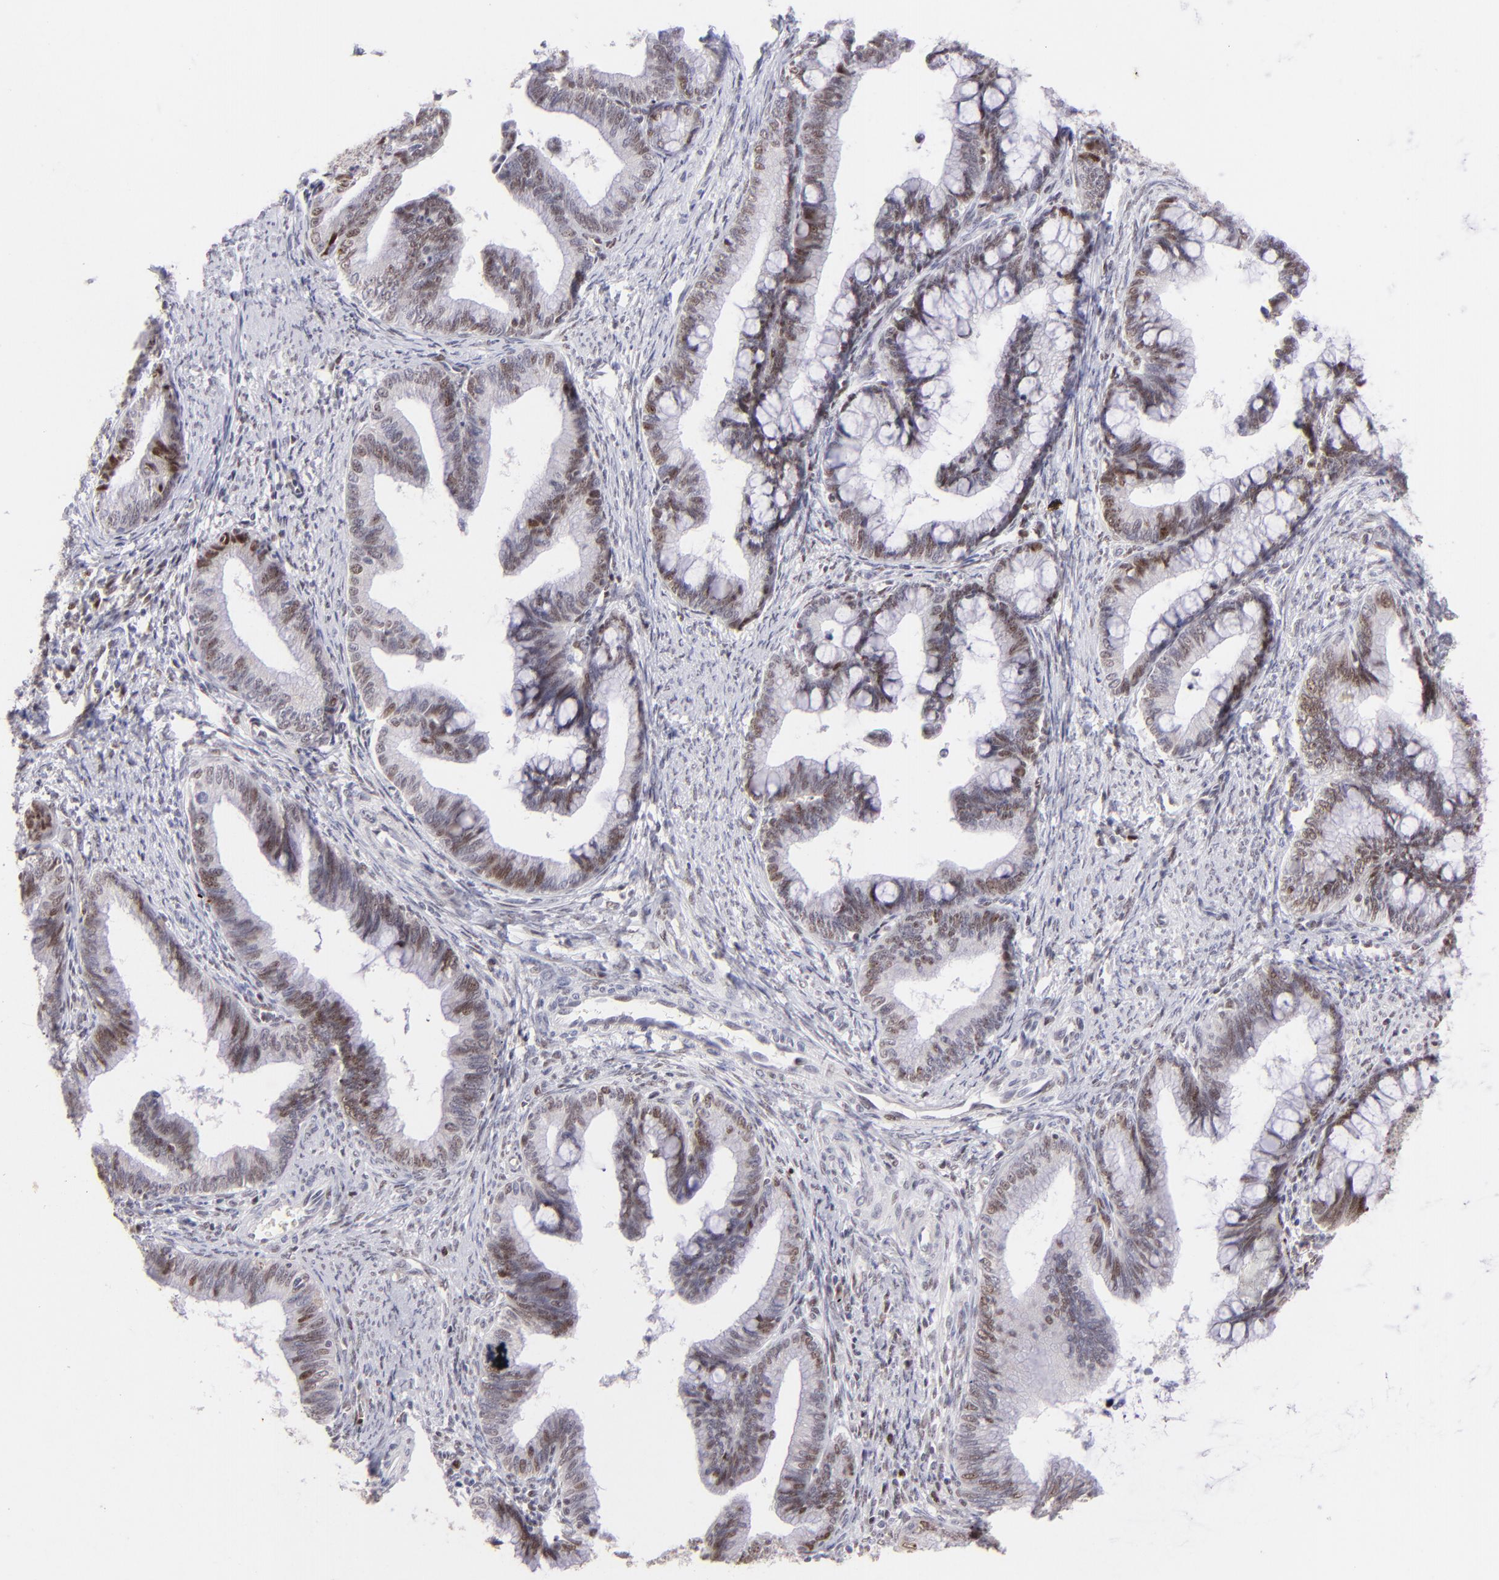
{"staining": {"intensity": "weak", "quantity": "25%-75%", "location": "nuclear"}, "tissue": "cervical cancer", "cell_type": "Tumor cells", "image_type": "cancer", "snomed": [{"axis": "morphology", "description": "Adenocarcinoma, NOS"}, {"axis": "topography", "description": "Cervix"}], "caption": "High-magnification brightfield microscopy of cervical cancer (adenocarcinoma) stained with DAB (brown) and counterstained with hematoxylin (blue). tumor cells exhibit weak nuclear staining is appreciated in approximately25%-75% of cells. Immunohistochemistry stains the protein of interest in brown and the nuclei are stained blue.", "gene": "POU2F1", "patient": {"sex": "female", "age": 36}}